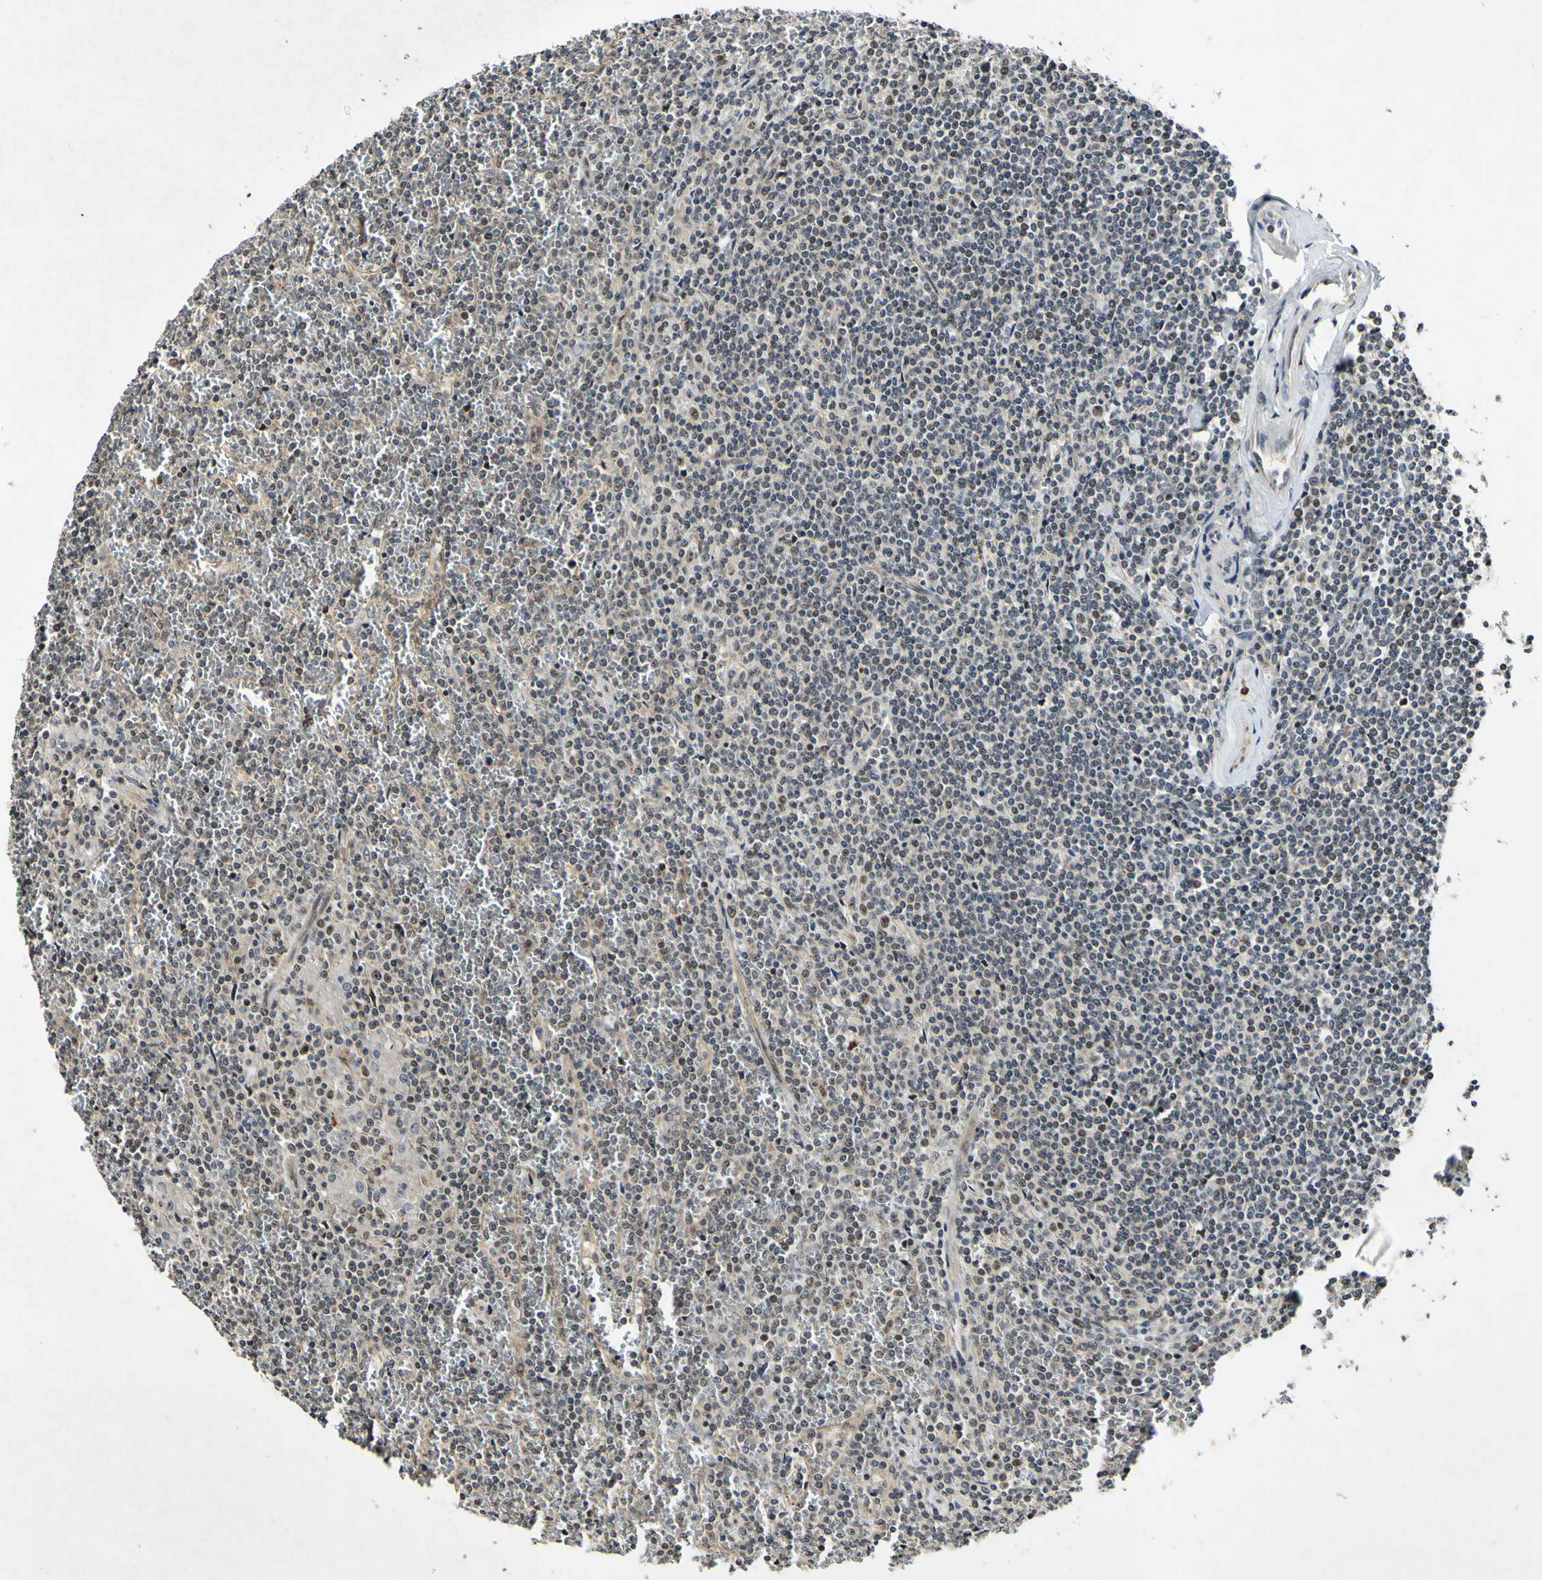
{"staining": {"intensity": "negative", "quantity": "none", "location": "none"}, "tissue": "lymphoma", "cell_type": "Tumor cells", "image_type": "cancer", "snomed": [{"axis": "morphology", "description": "Malignant lymphoma, non-Hodgkin's type, Low grade"}, {"axis": "topography", "description": "Spleen"}], "caption": "Protein analysis of malignant lymphoma, non-Hodgkin's type (low-grade) reveals no significant expression in tumor cells.", "gene": "POLR2F", "patient": {"sex": "female", "age": 19}}